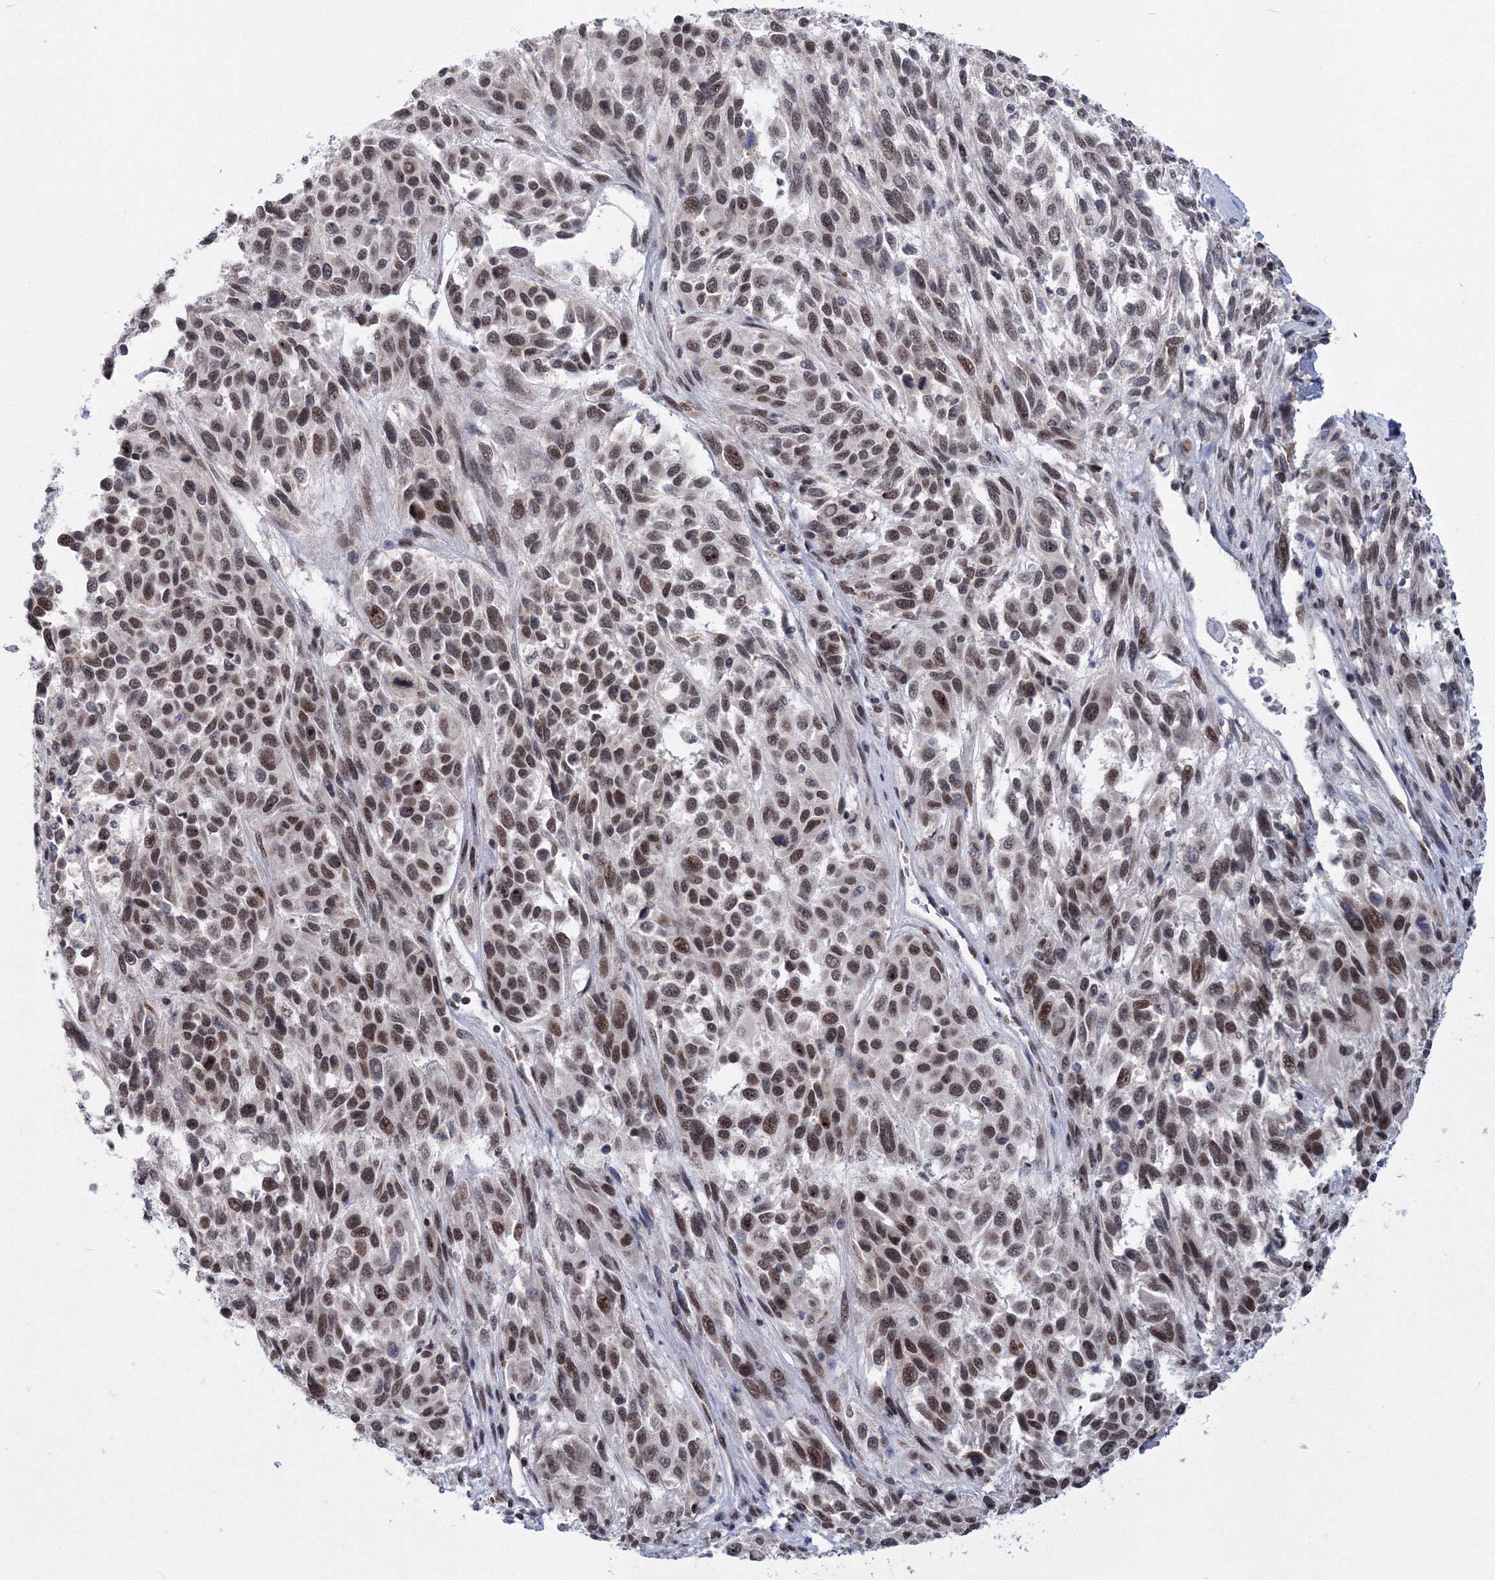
{"staining": {"intensity": "moderate", "quantity": ">75%", "location": "nuclear"}, "tissue": "melanoma", "cell_type": "Tumor cells", "image_type": "cancer", "snomed": [{"axis": "morphology", "description": "Malignant melanoma, Metastatic site"}, {"axis": "topography", "description": "Lymph node"}], "caption": "IHC photomicrograph of melanoma stained for a protein (brown), which shows medium levels of moderate nuclear staining in about >75% of tumor cells.", "gene": "SF3B6", "patient": {"sex": "male", "age": 61}}